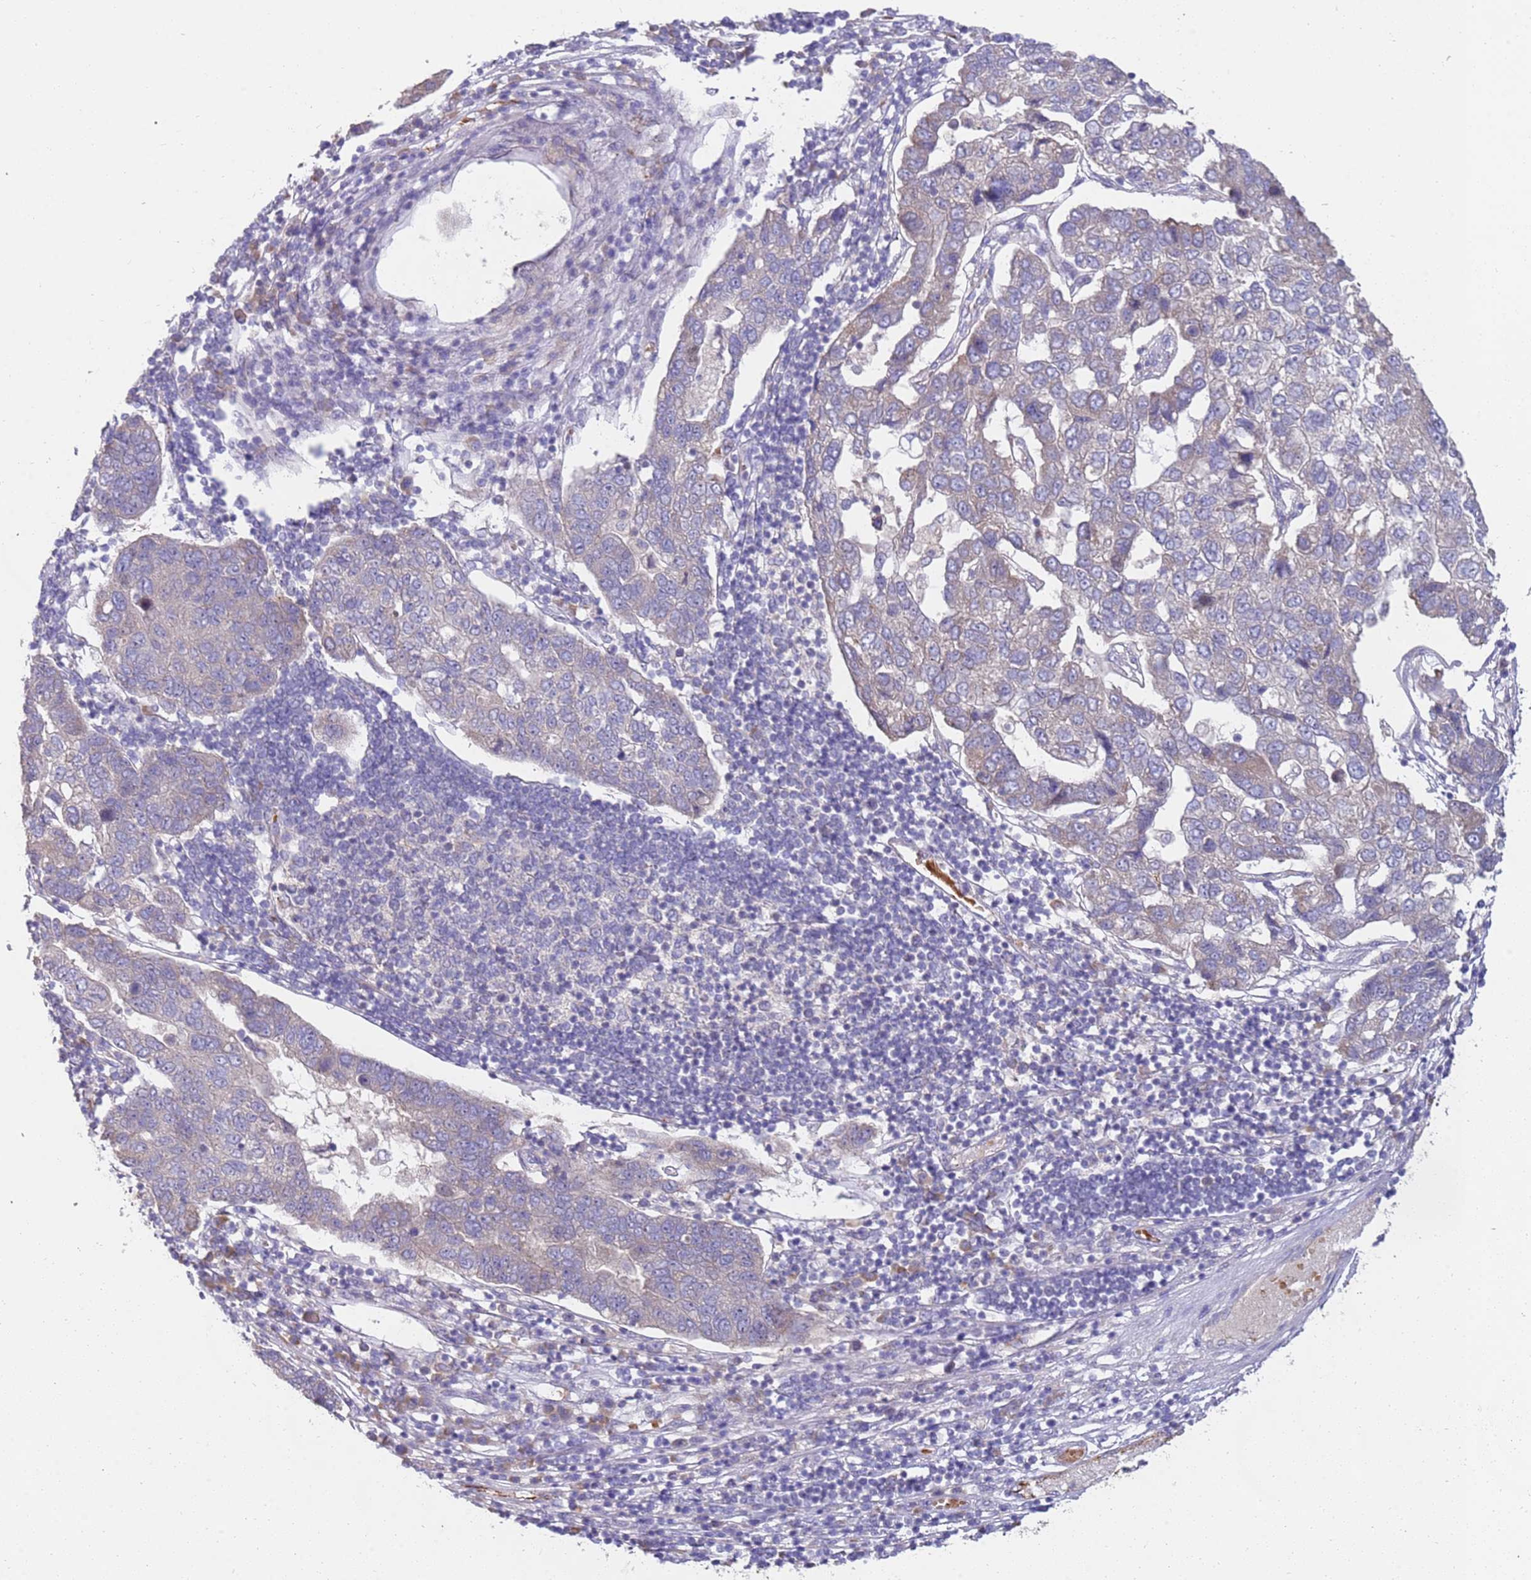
{"staining": {"intensity": "weak", "quantity": "<25%", "location": "cytoplasmic/membranous"}, "tissue": "pancreatic cancer", "cell_type": "Tumor cells", "image_type": "cancer", "snomed": [{"axis": "morphology", "description": "Adenocarcinoma, NOS"}, {"axis": "topography", "description": "Pancreas"}], "caption": "Tumor cells show no significant positivity in pancreatic cancer.", "gene": "NMUR2", "patient": {"sex": "female", "age": 61}}